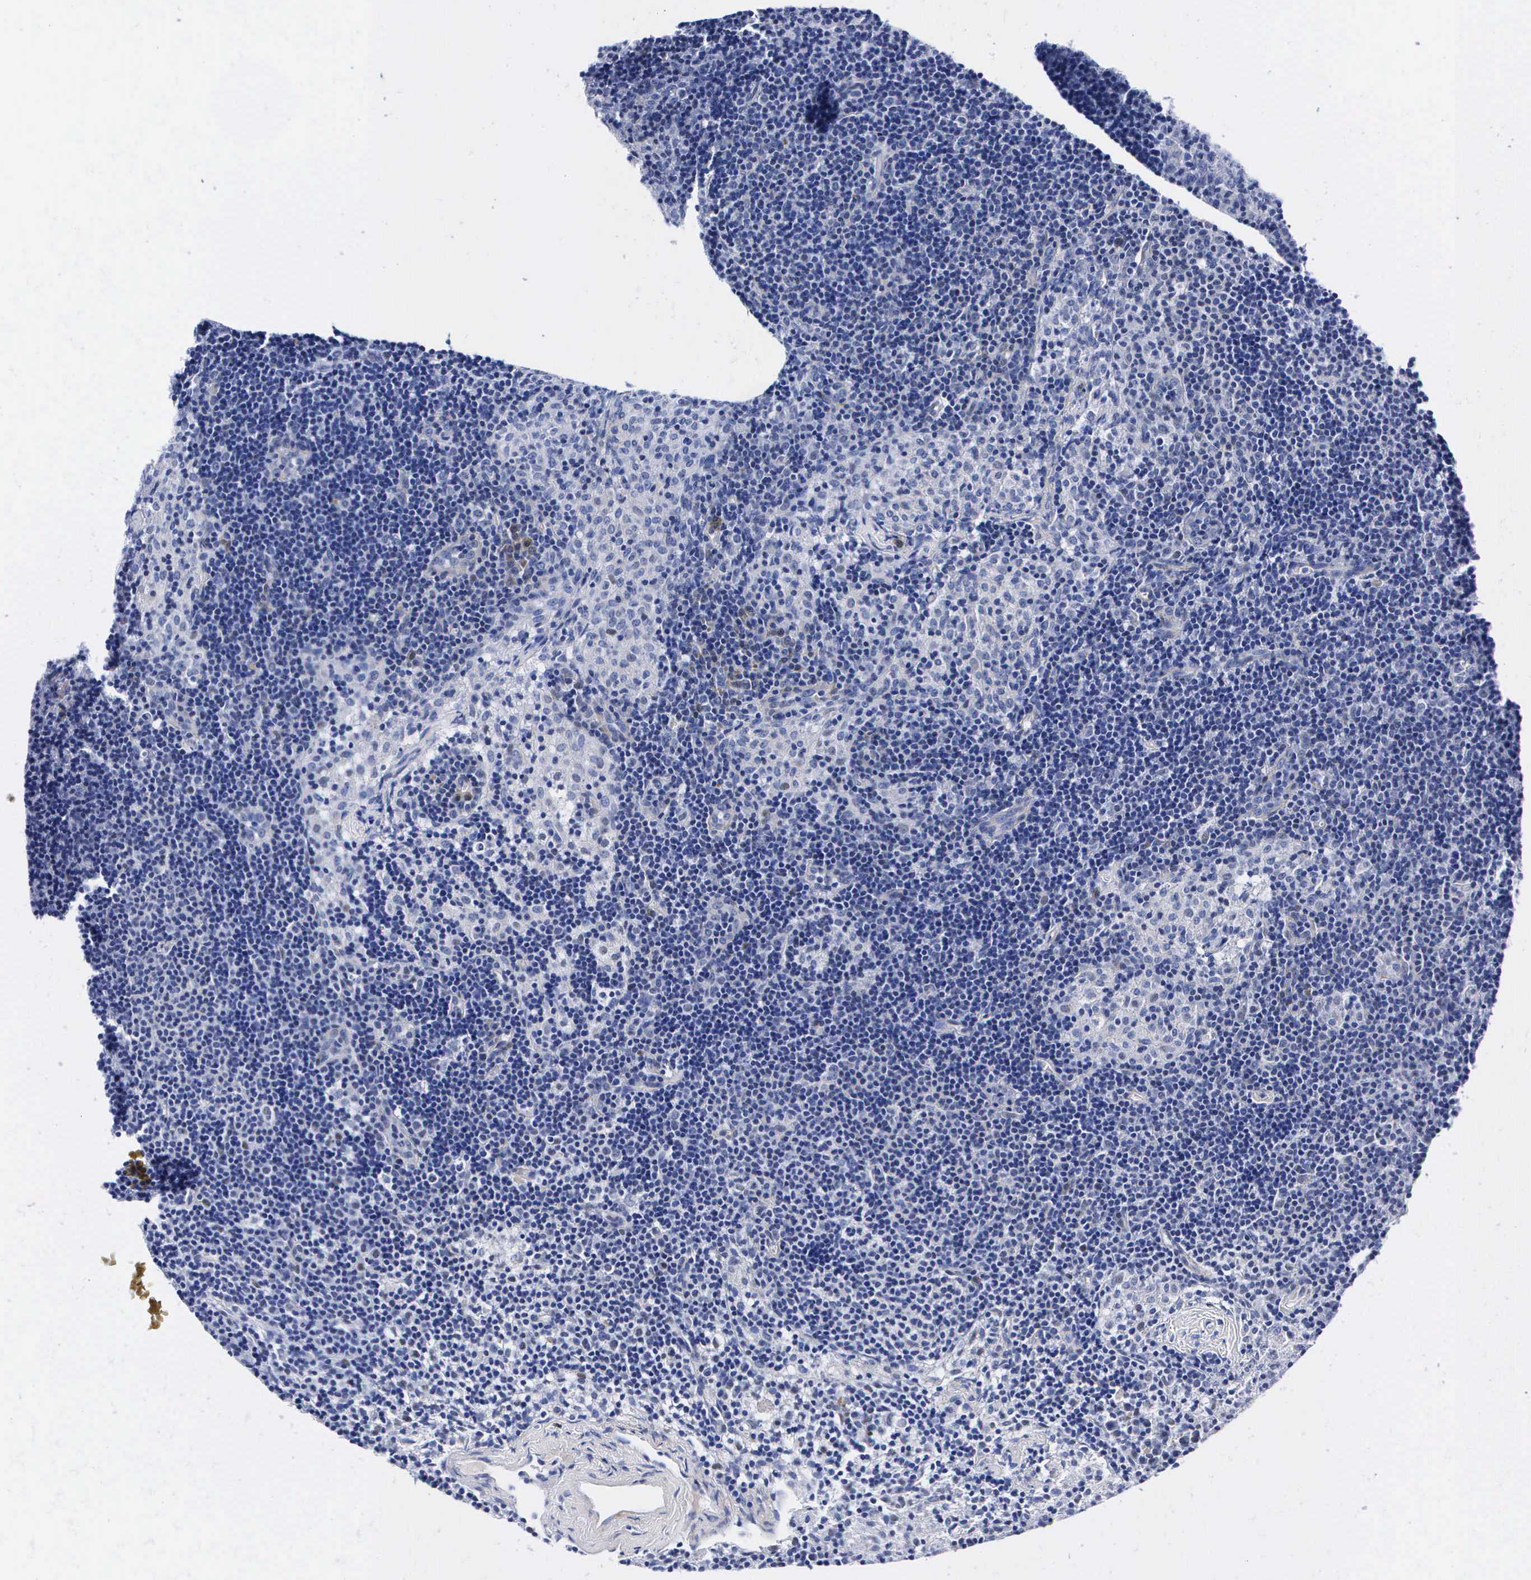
{"staining": {"intensity": "negative", "quantity": "none", "location": "none"}, "tissue": "lymph node", "cell_type": "Germinal center cells", "image_type": "normal", "snomed": [{"axis": "morphology", "description": "Normal tissue, NOS"}, {"axis": "topography", "description": "Lymph node"}], "caption": "The image shows no staining of germinal center cells in normal lymph node. (DAB immunohistochemistry, high magnification).", "gene": "ENO2", "patient": {"sex": "female", "age": 35}}